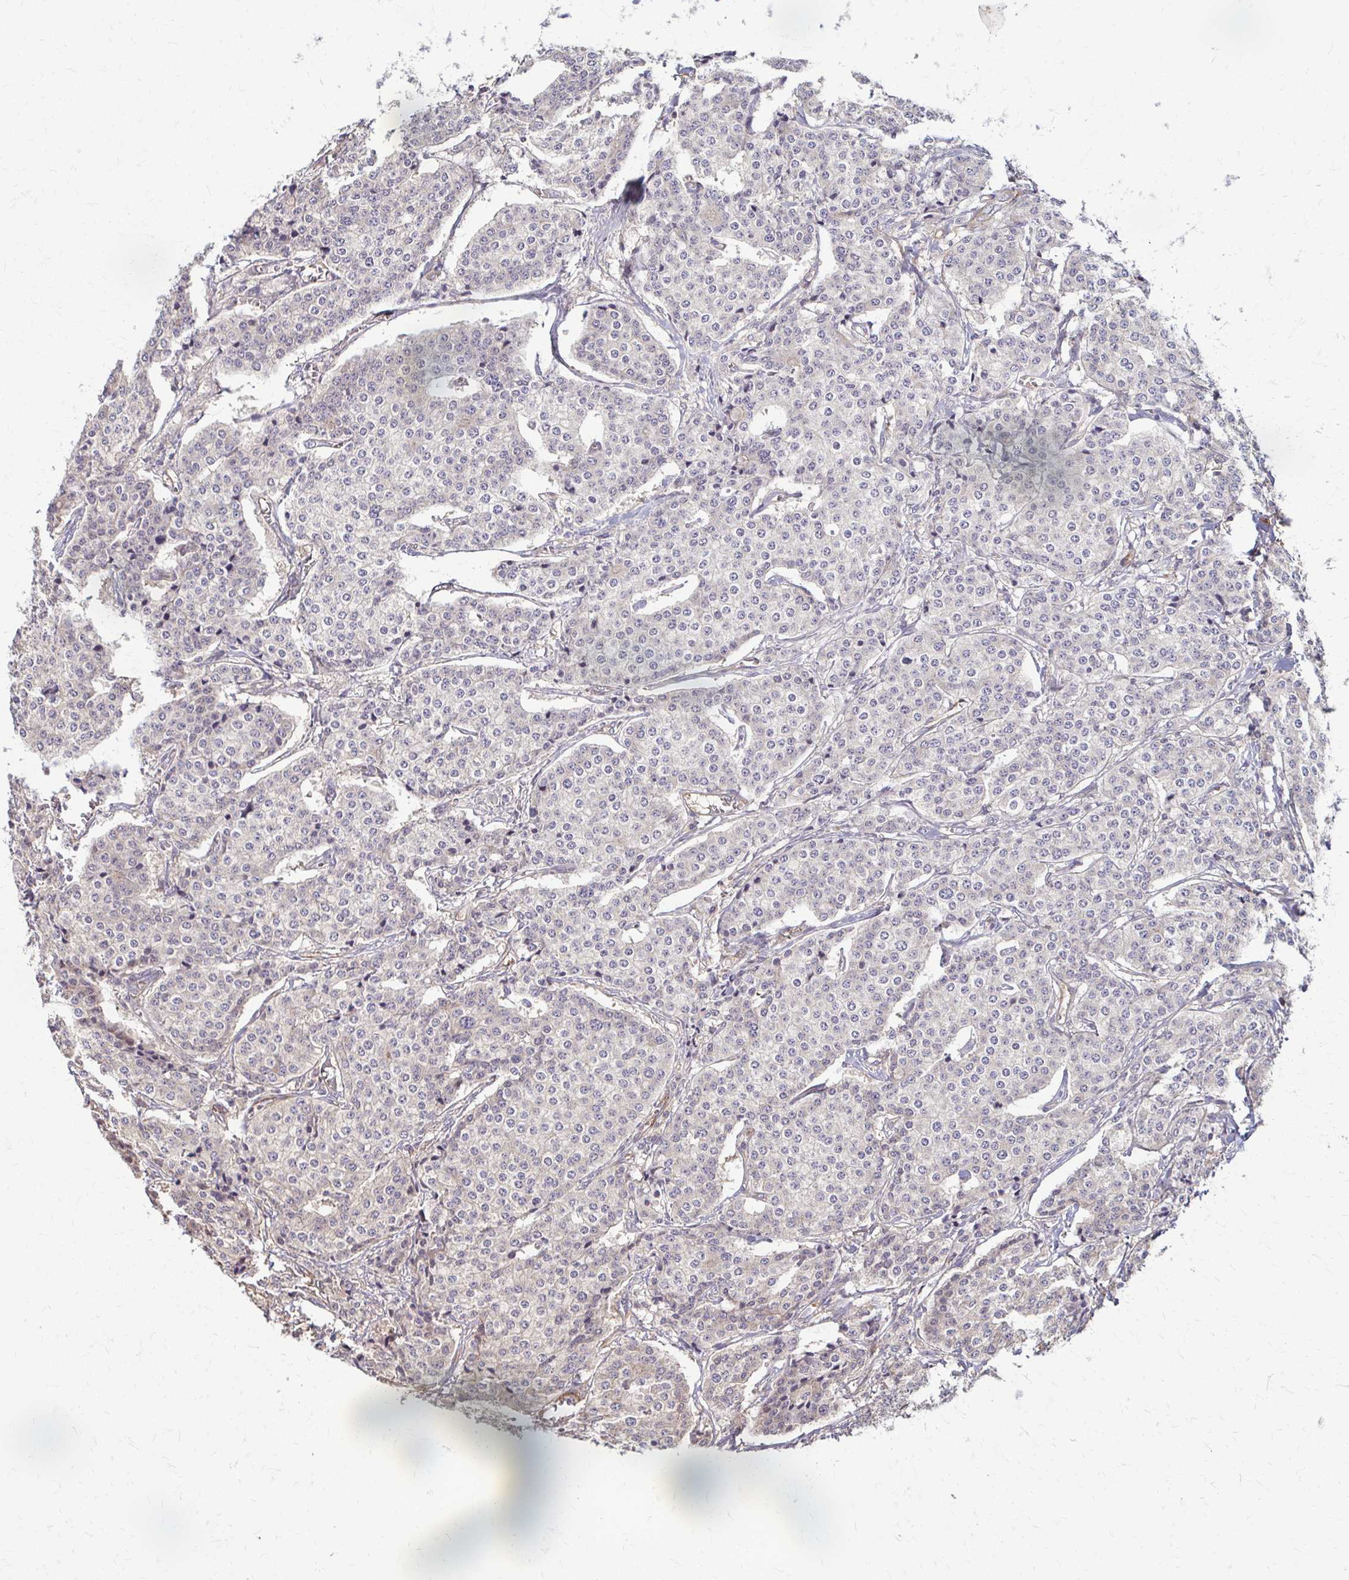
{"staining": {"intensity": "negative", "quantity": "none", "location": "none"}, "tissue": "carcinoid", "cell_type": "Tumor cells", "image_type": "cancer", "snomed": [{"axis": "morphology", "description": "Carcinoid, malignant, NOS"}, {"axis": "topography", "description": "Small intestine"}], "caption": "High power microscopy histopathology image of an IHC image of malignant carcinoid, revealing no significant staining in tumor cells.", "gene": "DSP", "patient": {"sex": "female", "age": 64}}